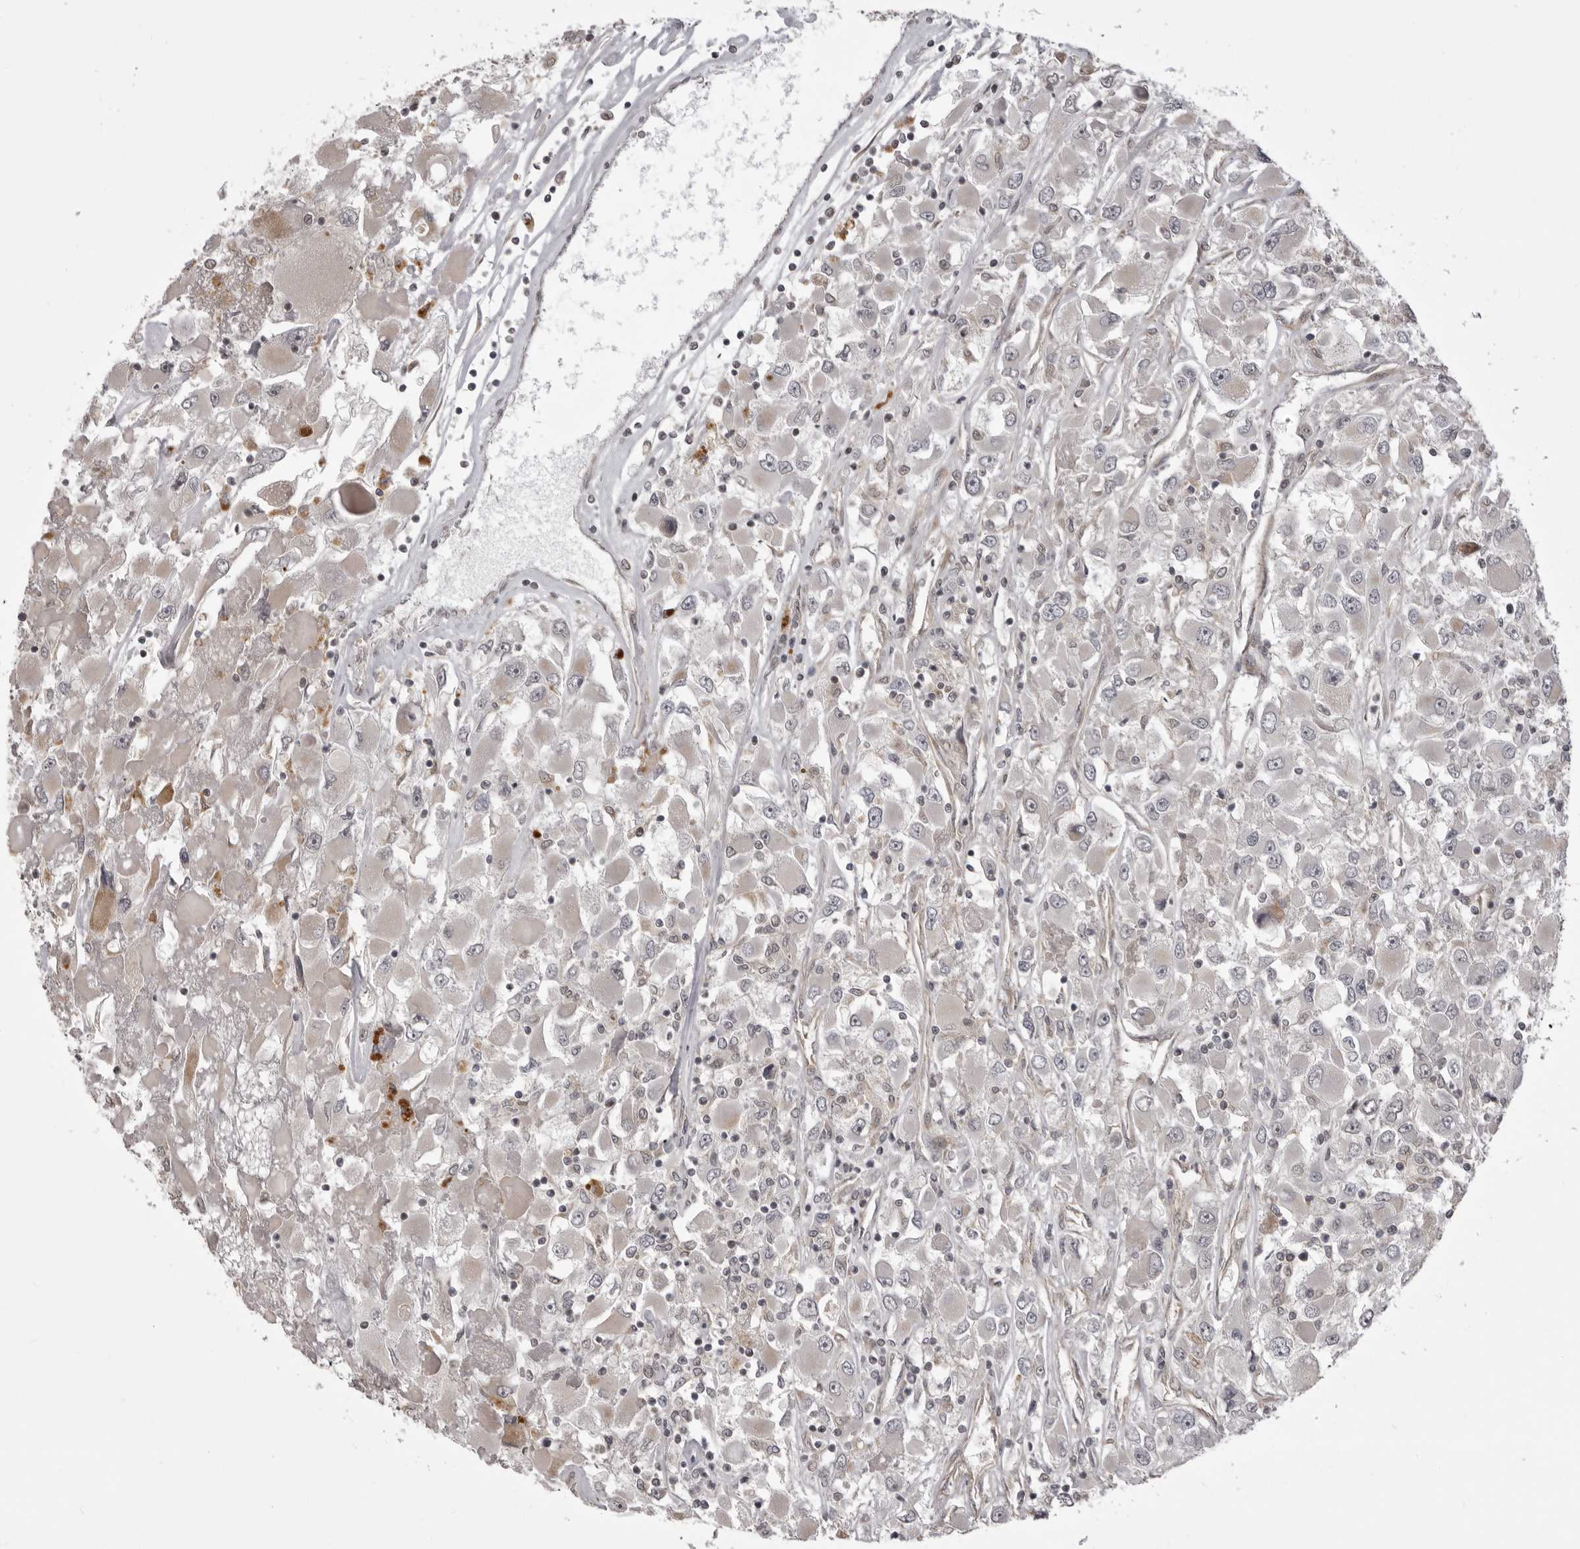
{"staining": {"intensity": "negative", "quantity": "none", "location": "none"}, "tissue": "renal cancer", "cell_type": "Tumor cells", "image_type": "cancer", "snomed": [{"axis": "morphology", "description": "Adenocarcinoma, NOS"}, {"axis": "topography", "description": "Kidney"}], "caption": "An immunohistochemistry (IHC) image of adenocarcinoma (renal) is shown. There is no staining in tumor cells of adenocarcinoma (renal).", "gene": "C1orf109", "patient": {"sex": "female", "age": 52}}